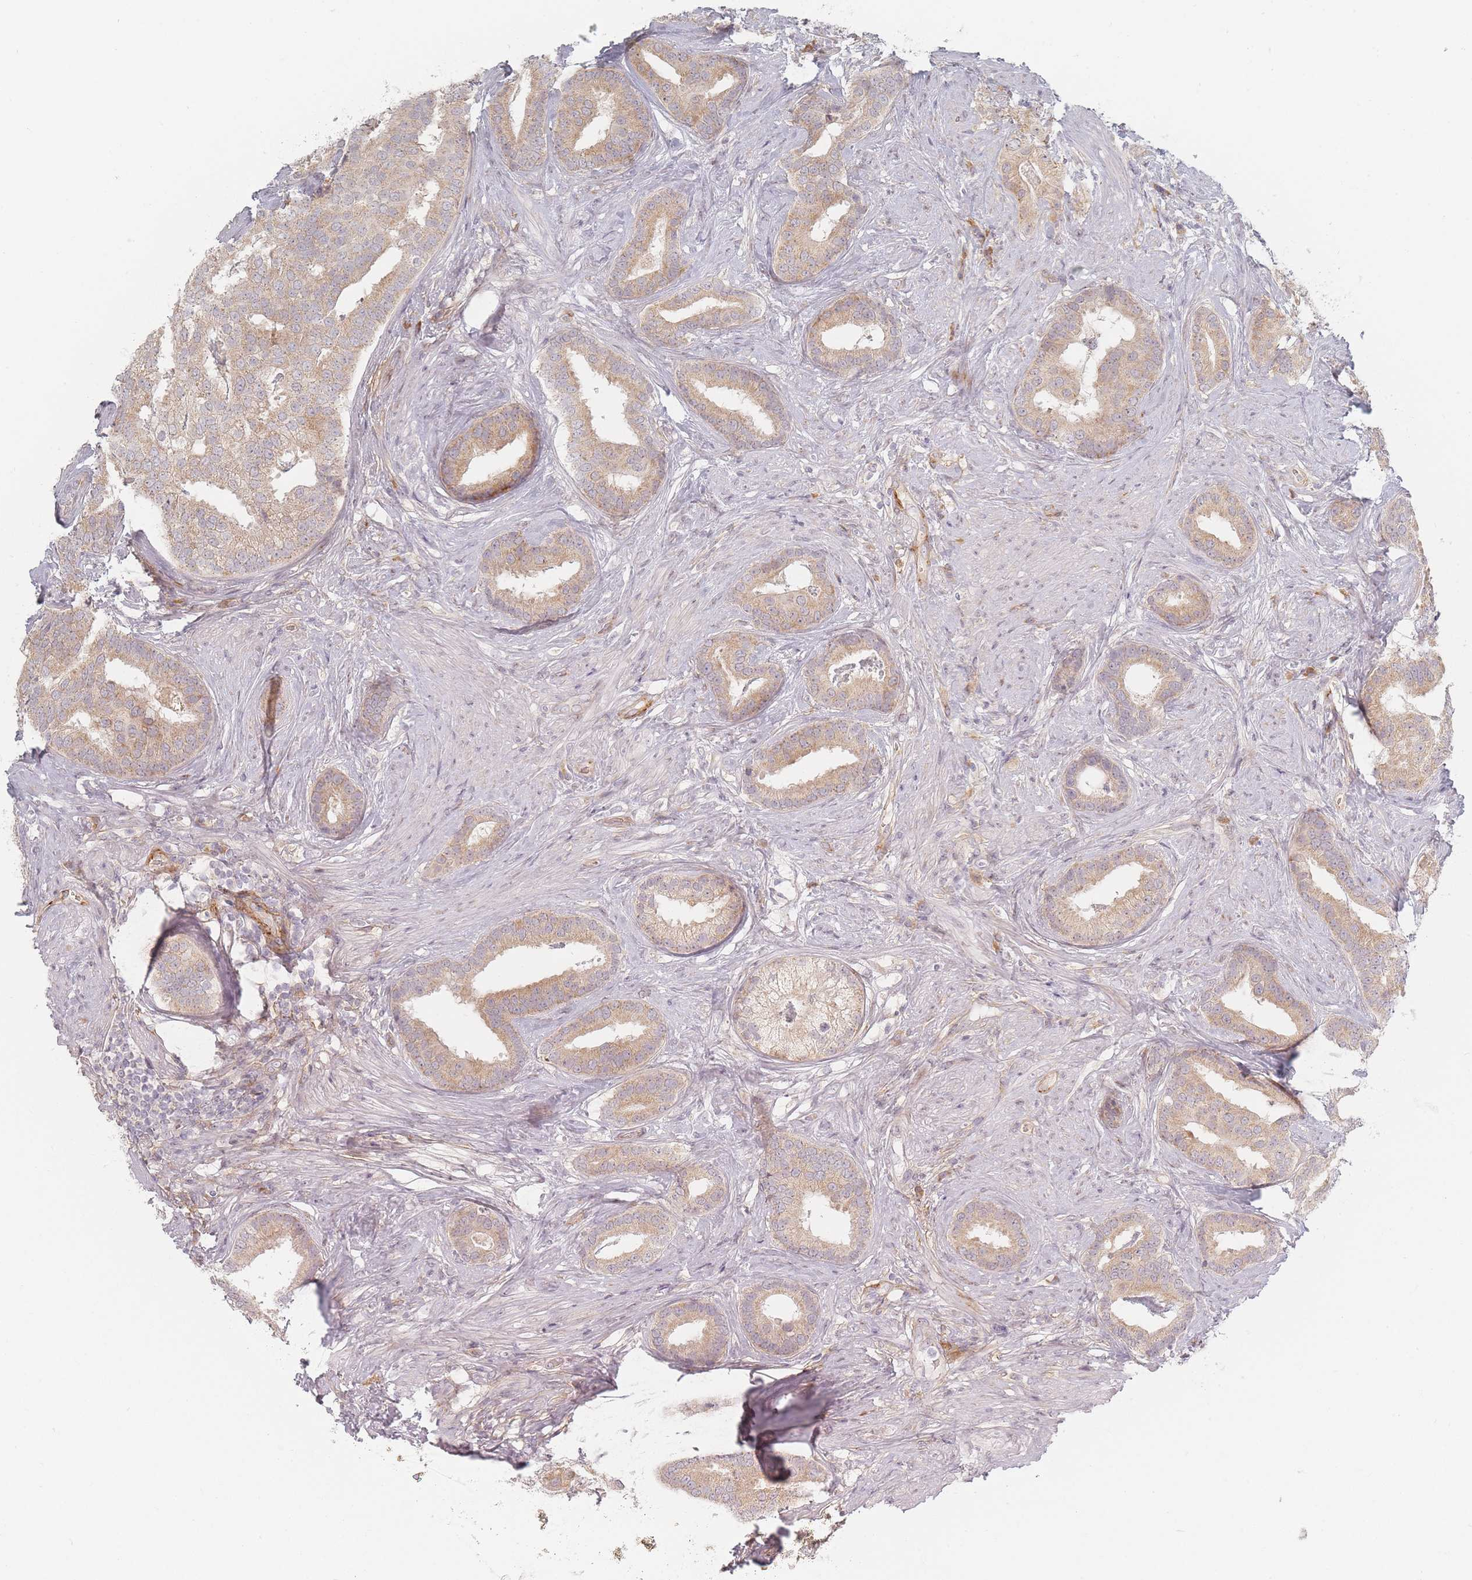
{"staining": {"intensity": "moderate", "quantity": ">75%", "location": "cytoplasmic/membranous"}, "tissue": "prostate cancer", "cell_type": "Tumor cells", "image_type": "cancer", "snomed": [{"axis": "morphology", "description": "Adenocarcinoma, High grade"}, {"axis": "topography", "description": "Prostate"}], "caption": "IHC staining of prostate cancer (high-grade adenocarcinoma), which reveals medium levels of moderate cytoplasmic/membranous positivity in approximately >75% of tumor cells indicating moderate cytoplasmic/membranous protein staining. The staining was performed using DAB (brown) for protein detection and nuclei were counterstained in hematoxylin (blue).", "gene": "ZKSCAN7", "patient": {"sex": "male", "age": 55}}